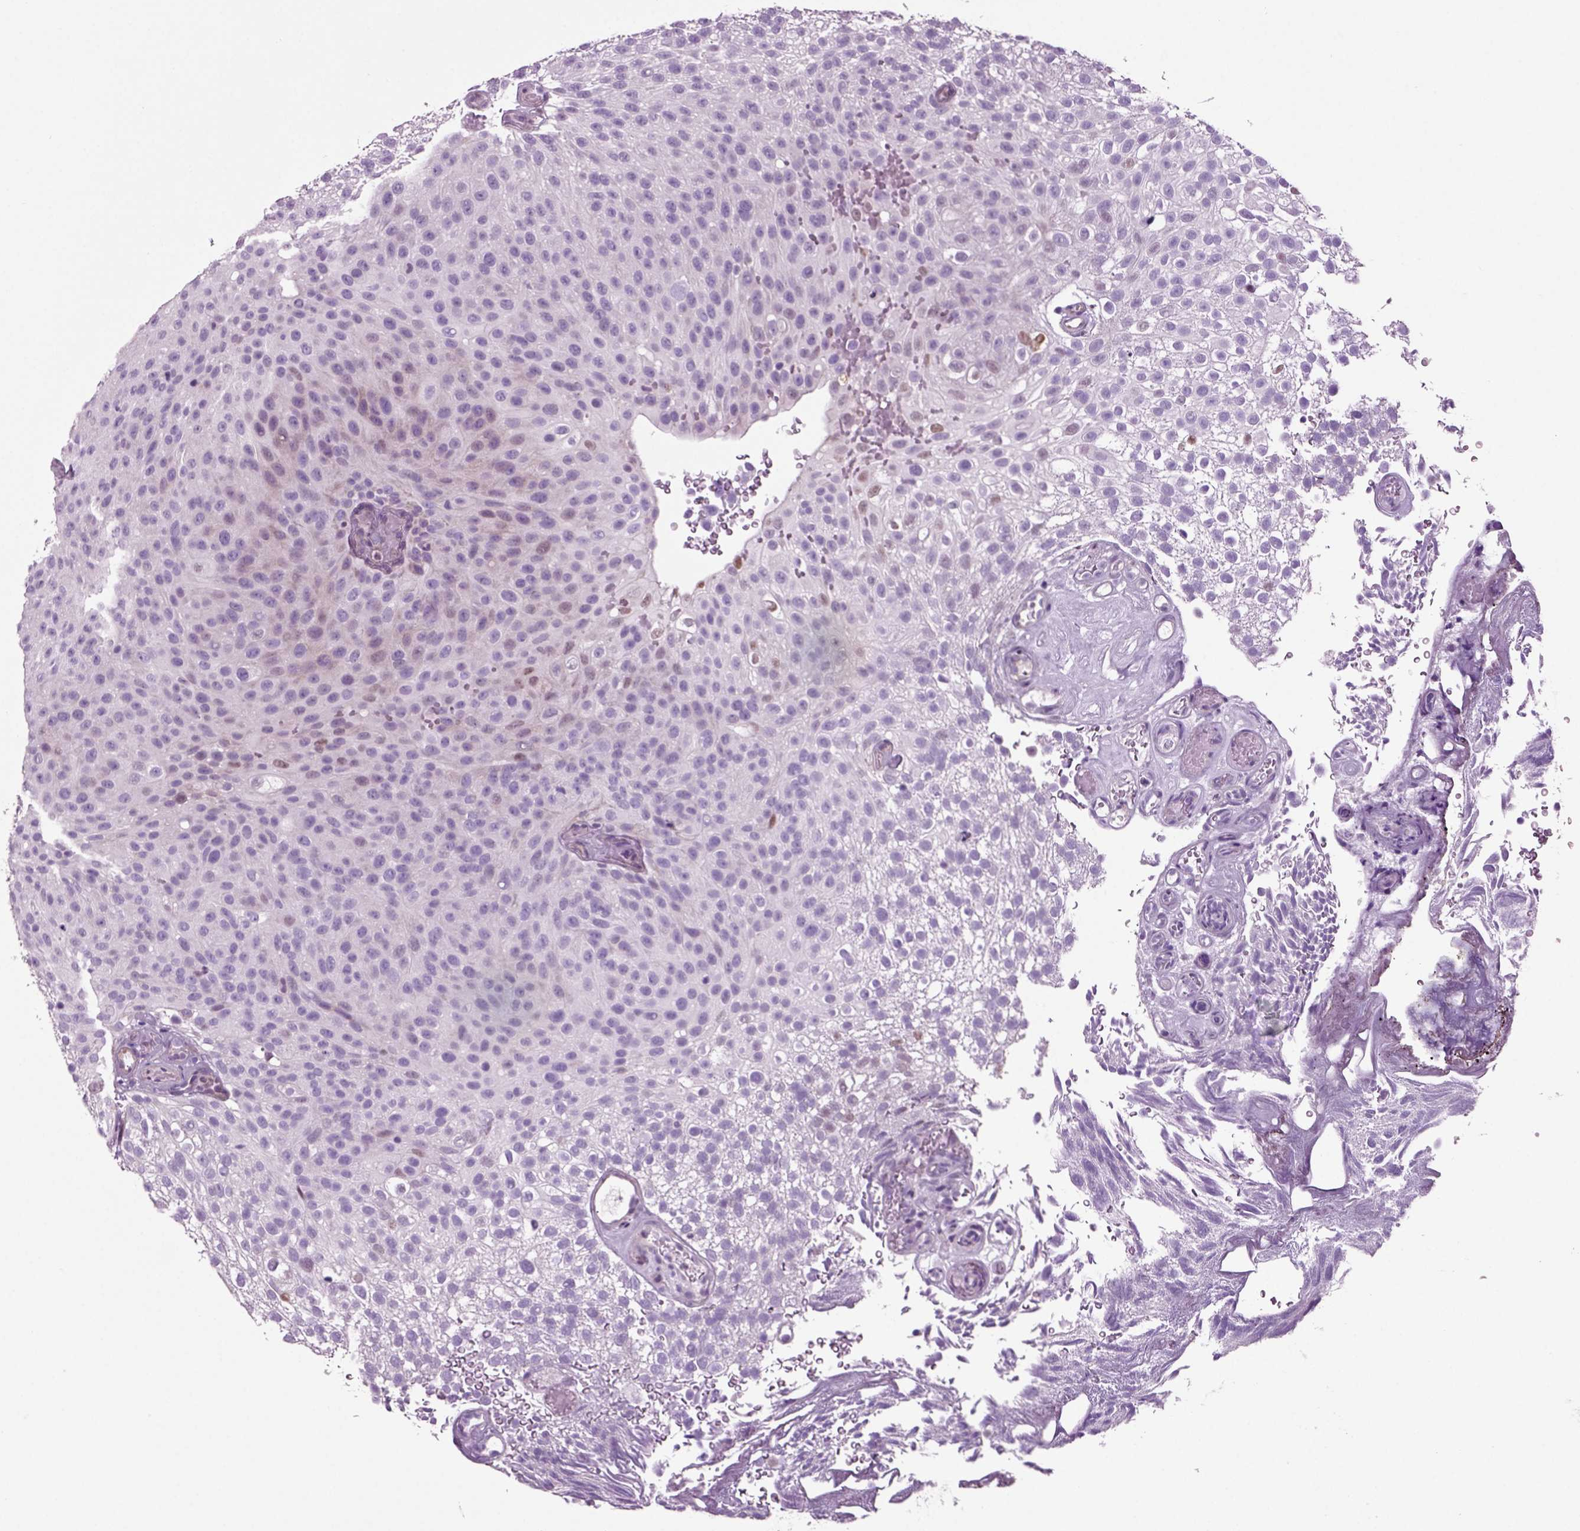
{"staining": {"intensity": "negative", "quantity": "none", "location": "none"}, "tissue": "urothelial cancer", "cell_type": "Tumor cells", "image_type": "cancer", "snomed": [{"axis": "morphology", "description": "Urothelial carcinoma, Low grade"}, {"axis": "topography", "description": "Urinary bladder"}], "caption": "Photomicrograph shows no significant protein expression in tumor cells of urothelial cancer. (DAB (3,3'-diaminobenzidine) immunohistochemistry (IHC), high magnification).", "gene": "ARID3A", "patient": {"sex": "male", "age": 78}}